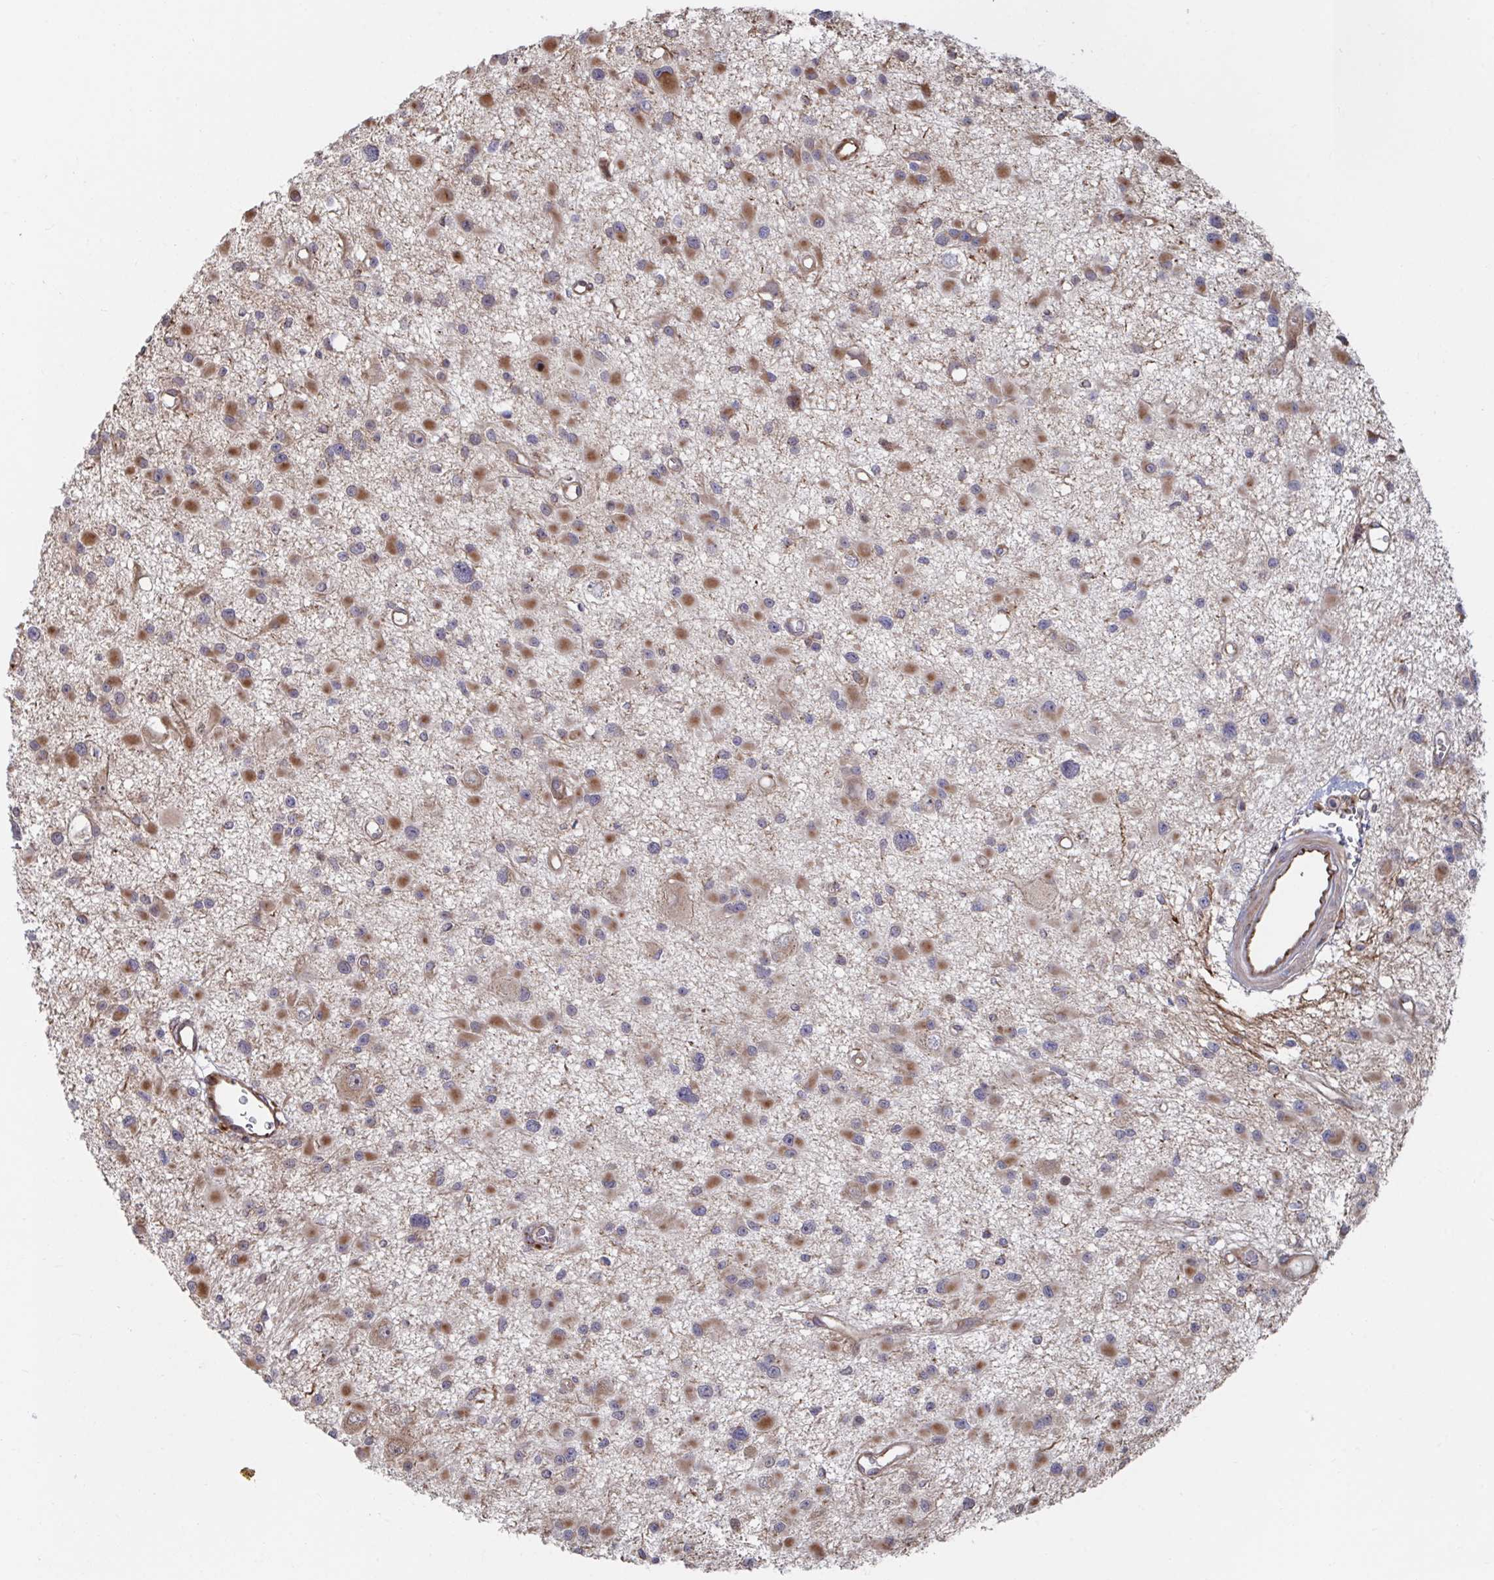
{"staining": {"intensity": "moderate", "quantity": ">75%", "location": "cytoplasmic/membranous"}, "tissue": "glioma", "cell_type": "Tumor cells", "image_type": "cancer", "snomed": [{"axis": "morphology", "description": "Glioma, malignant, High grade"}, {"axis": "topography", "description": "Brain"}], "caption": "A medium amount of moderate cytoplasmic/membranous staining is seen in approximately >75% of tumor cells in malignant glioma (high-grade) tissue.", "gene": "FJX1", "patient": {"sex": "male", "age": 54}}